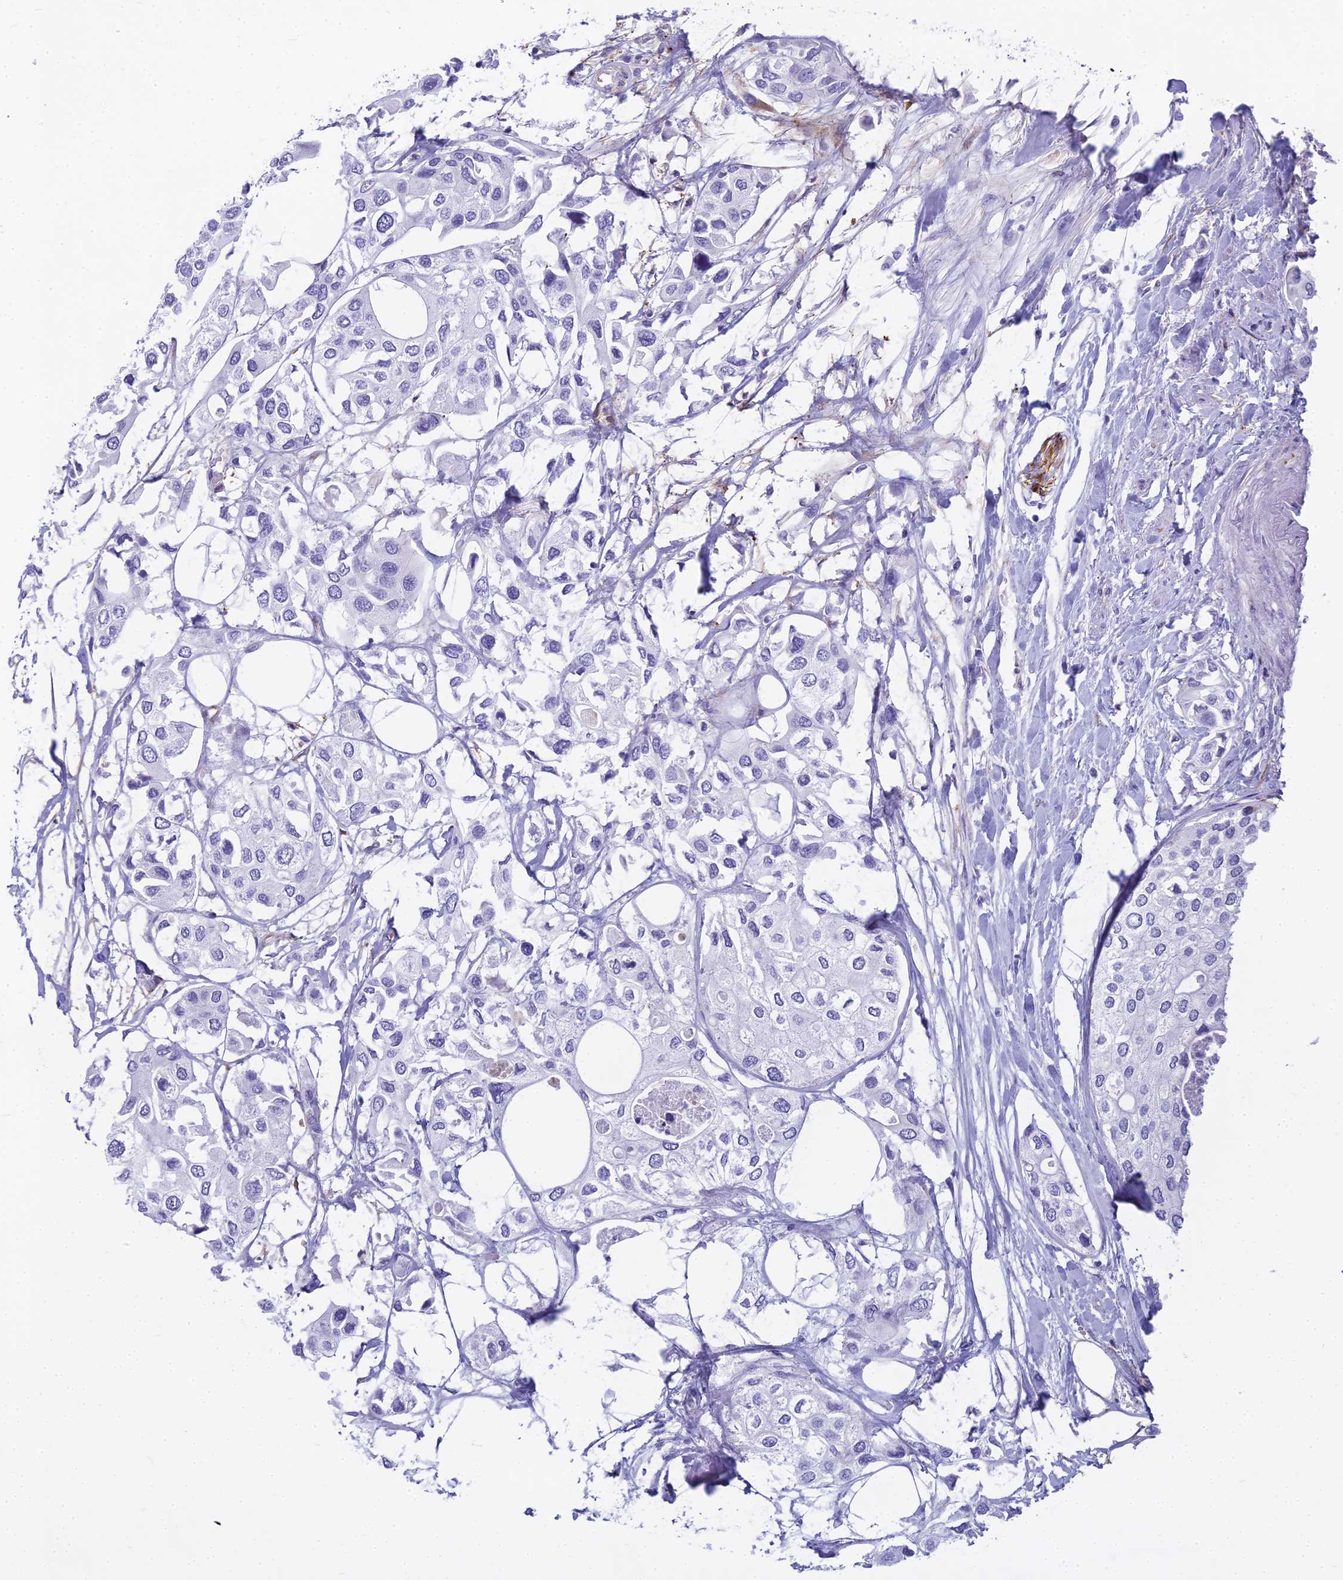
{"staining": {"intensity": "negative", "quantity": "none", "location": "none"}, "tissue": "urothelial cancer", "cell_type": "Tumor cells", "image_type": "cancer", "snomed": [{"axis": "morphology", "description": "Urothelial carcinoma, High grade"}, {"axis": "topography", "description": "Urinary bladder"}], "caption": "High power microscopy histopathology image of an IHC histopathology image of urothelial cancer, revealing no significant expression in tumor cells.", "gene": "EVI2A", "patient": {"sex": "male", "age": 64}}